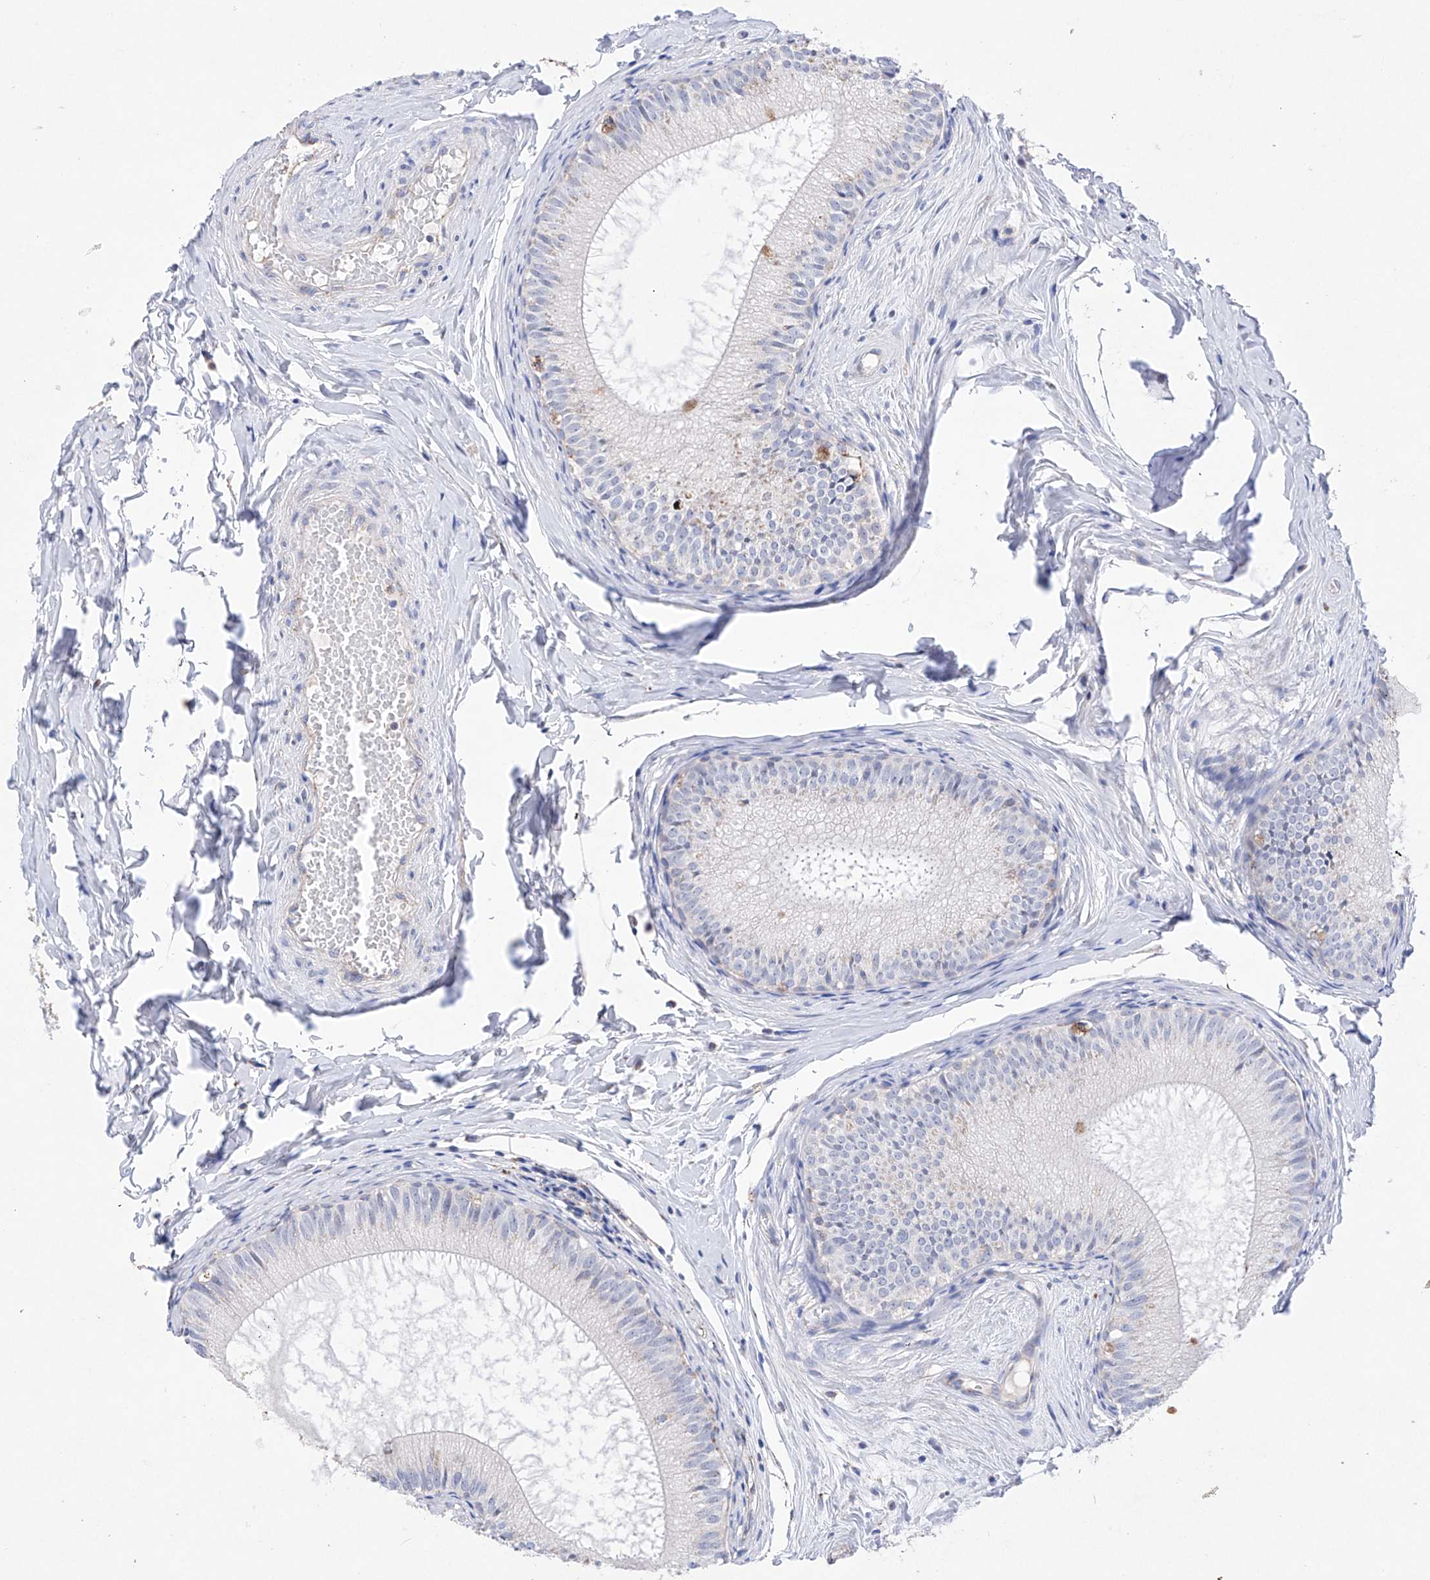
{"staining": {"intensity": "moderate", "quantity": "<25%", "location": "cytoplasmic/membranous"}, "tissue": "epididymis", "cell_type": "Glandular cells", "image_type": "normal", "snomed": [{"axis": "morphology", "description": "Normal tissue, NOS"}, {"axis": "topography", "description": "Epididymis"}], "caption": "Glandular cells reveal moderate cytoplasmic/membranous positivity in approximately <25% of cells in unremarkable epididymis.", "gene": "NRROS", "patient": {"sex": "male", "age": 34}}